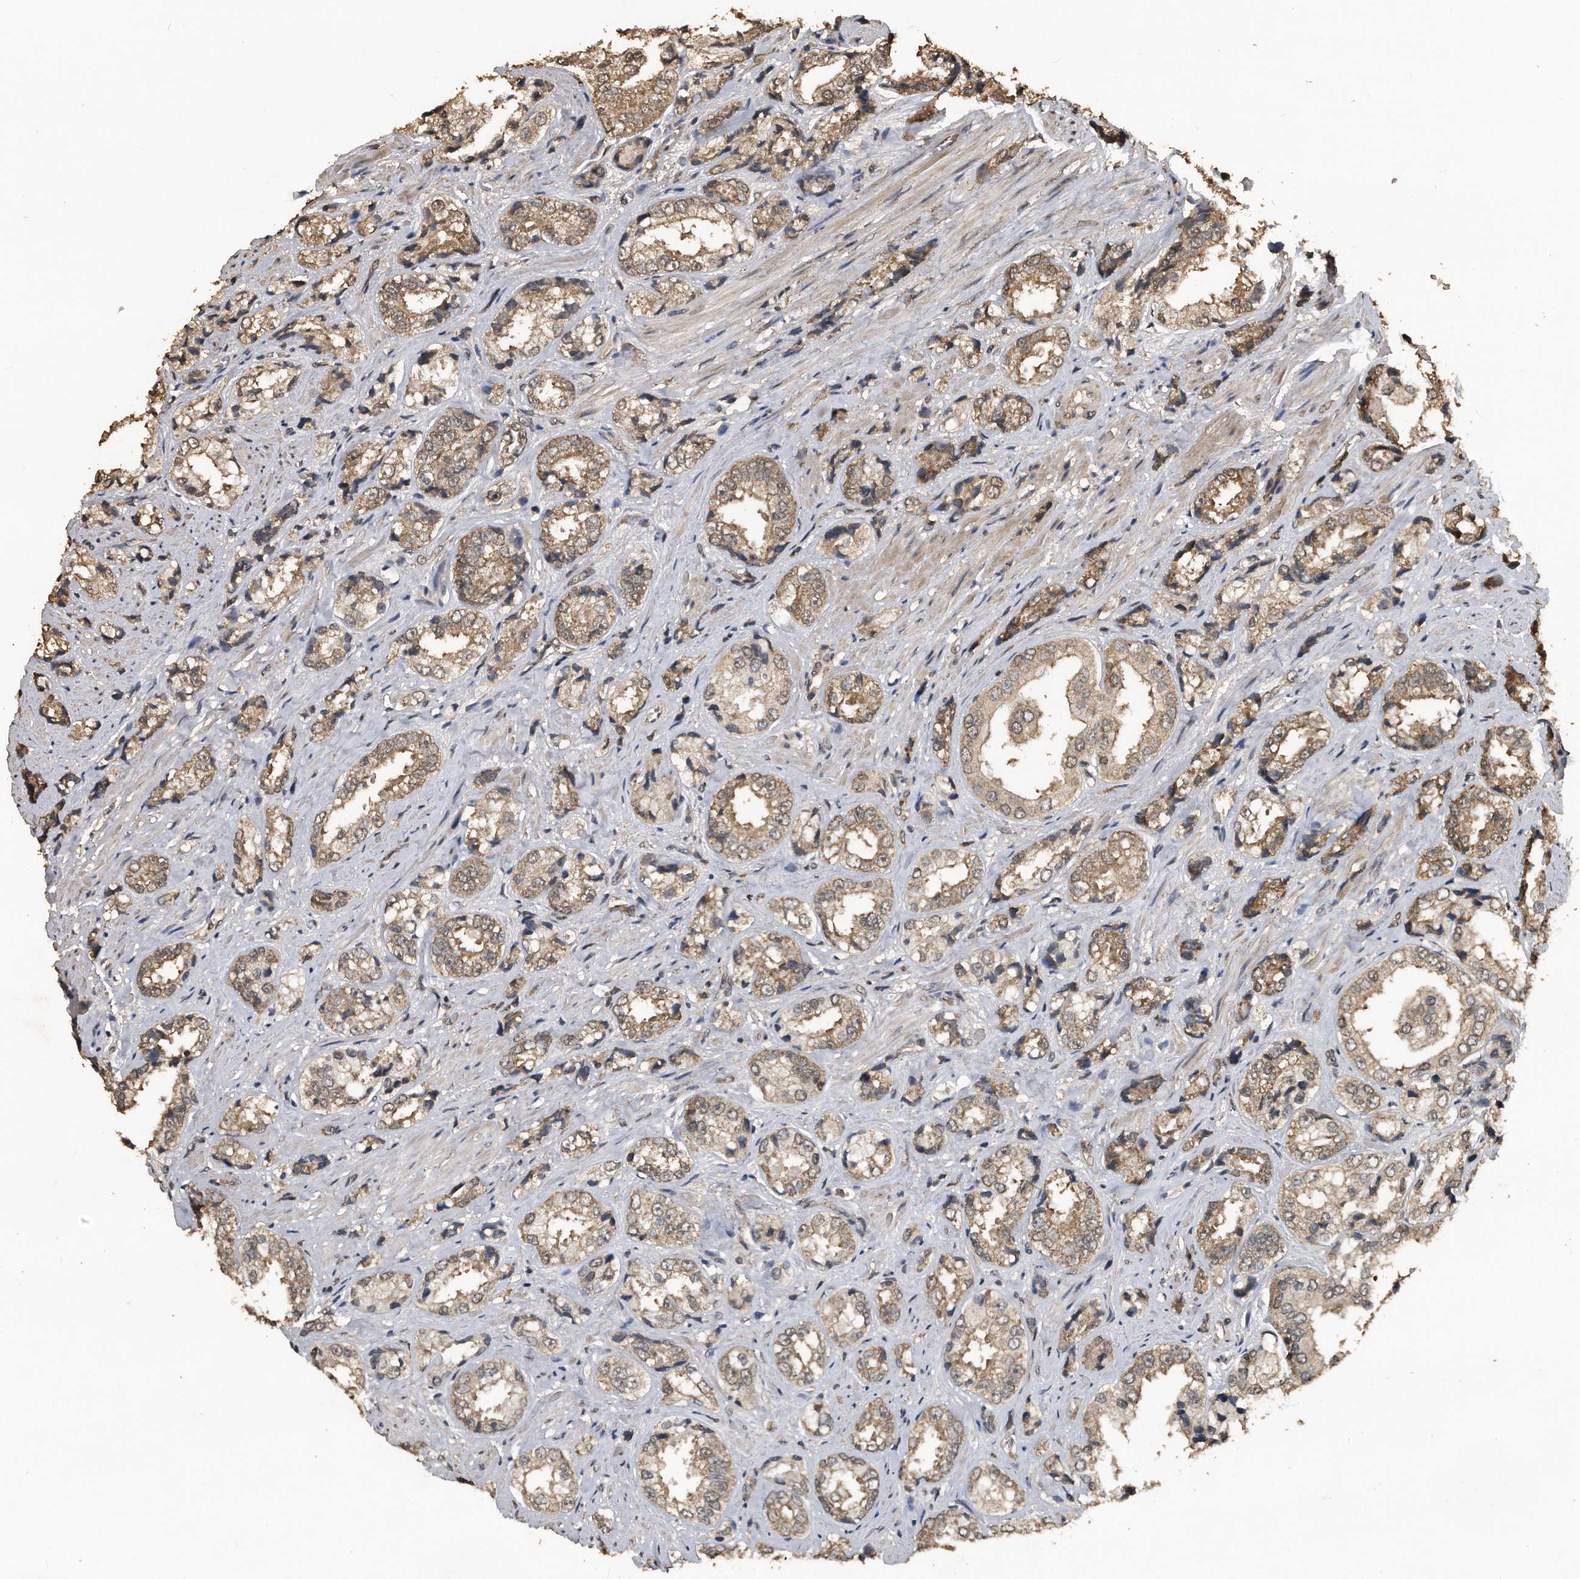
{"staining": {"intensity": "moderate", "quantity": ">75%", "location": "cytoplasmic/membranous"}, "tissue": "prostate cancer", "cell_type": "Tumor cells", "image_type": "cancer", "snomed": [{"axis": "morphology", "description": "Adenocarcinoma, High grade"}, {"axis": "topography", "description": "Prostate"}], "caption": "This is a micrograph of immunohistochemistry staining of prostate cancer, which shows moderate staining in the cytoplasmic/membranous of tumor cells.", "gene": "CRYZL1", "patient": {"sex": "male", "age": 61}}